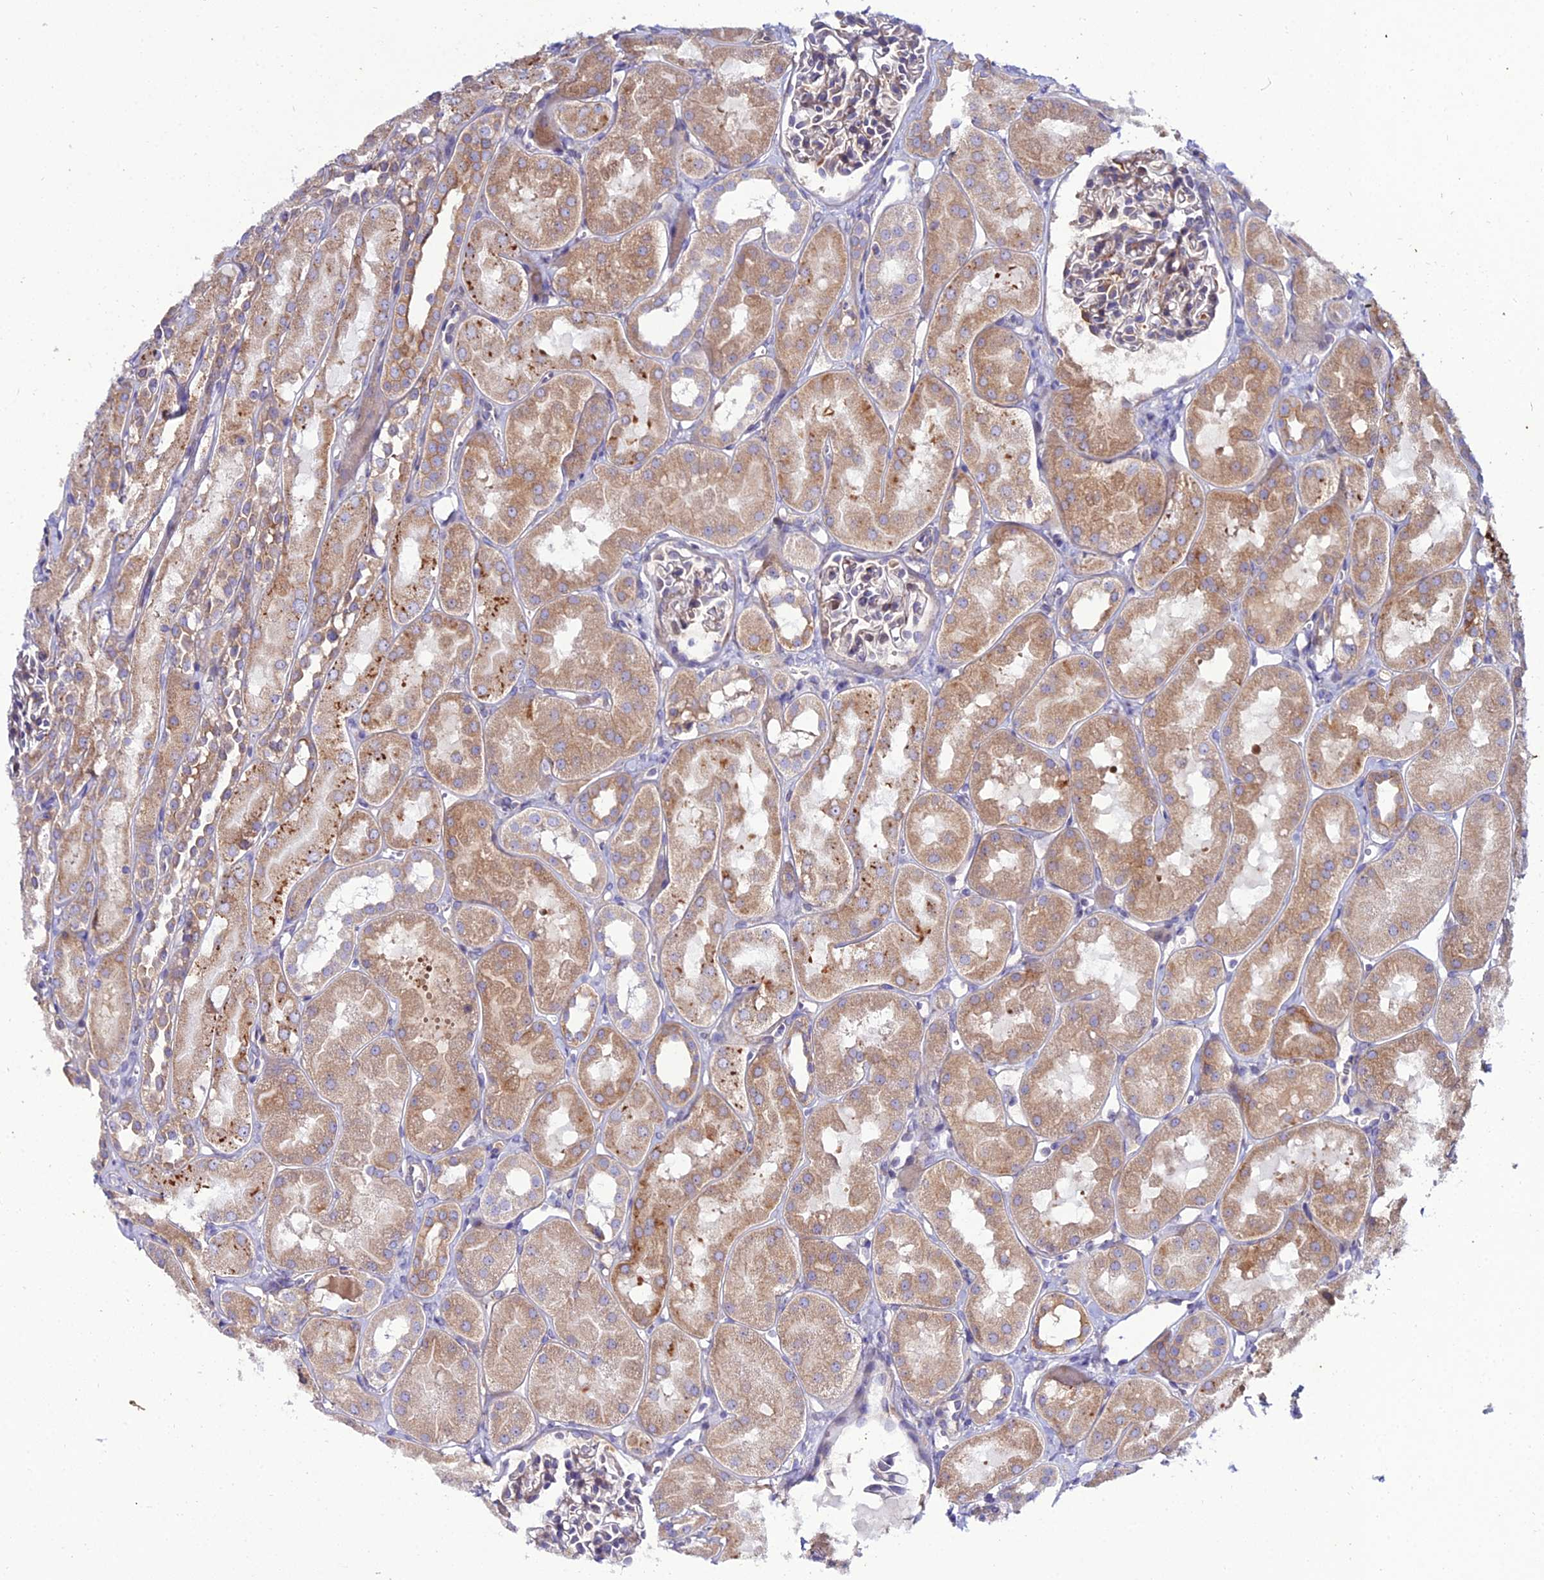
{"staining": {"intensity": "moderate", "quantity": "<25%", "location": "cytoplasmic/membranous"}, "tissue": "kidney", "cell_type": "Cells in glomeruli", "image_type": "normal", "snomed": [{"axis": "morphology", "description": "Normal tissue, NOS"}, {"axis": "topography", "description": "Kidney"}, {"axis": "topography", "description": "Urinary bladder"}], "caption": "This is a histology image of IHC staining of benign kidney, which shows moderate staining in the cytoplasmic/membranous of cells in glomeruli.", "gene": "ARL6IP1", "patient": {"sex": "male", "age": 16}}